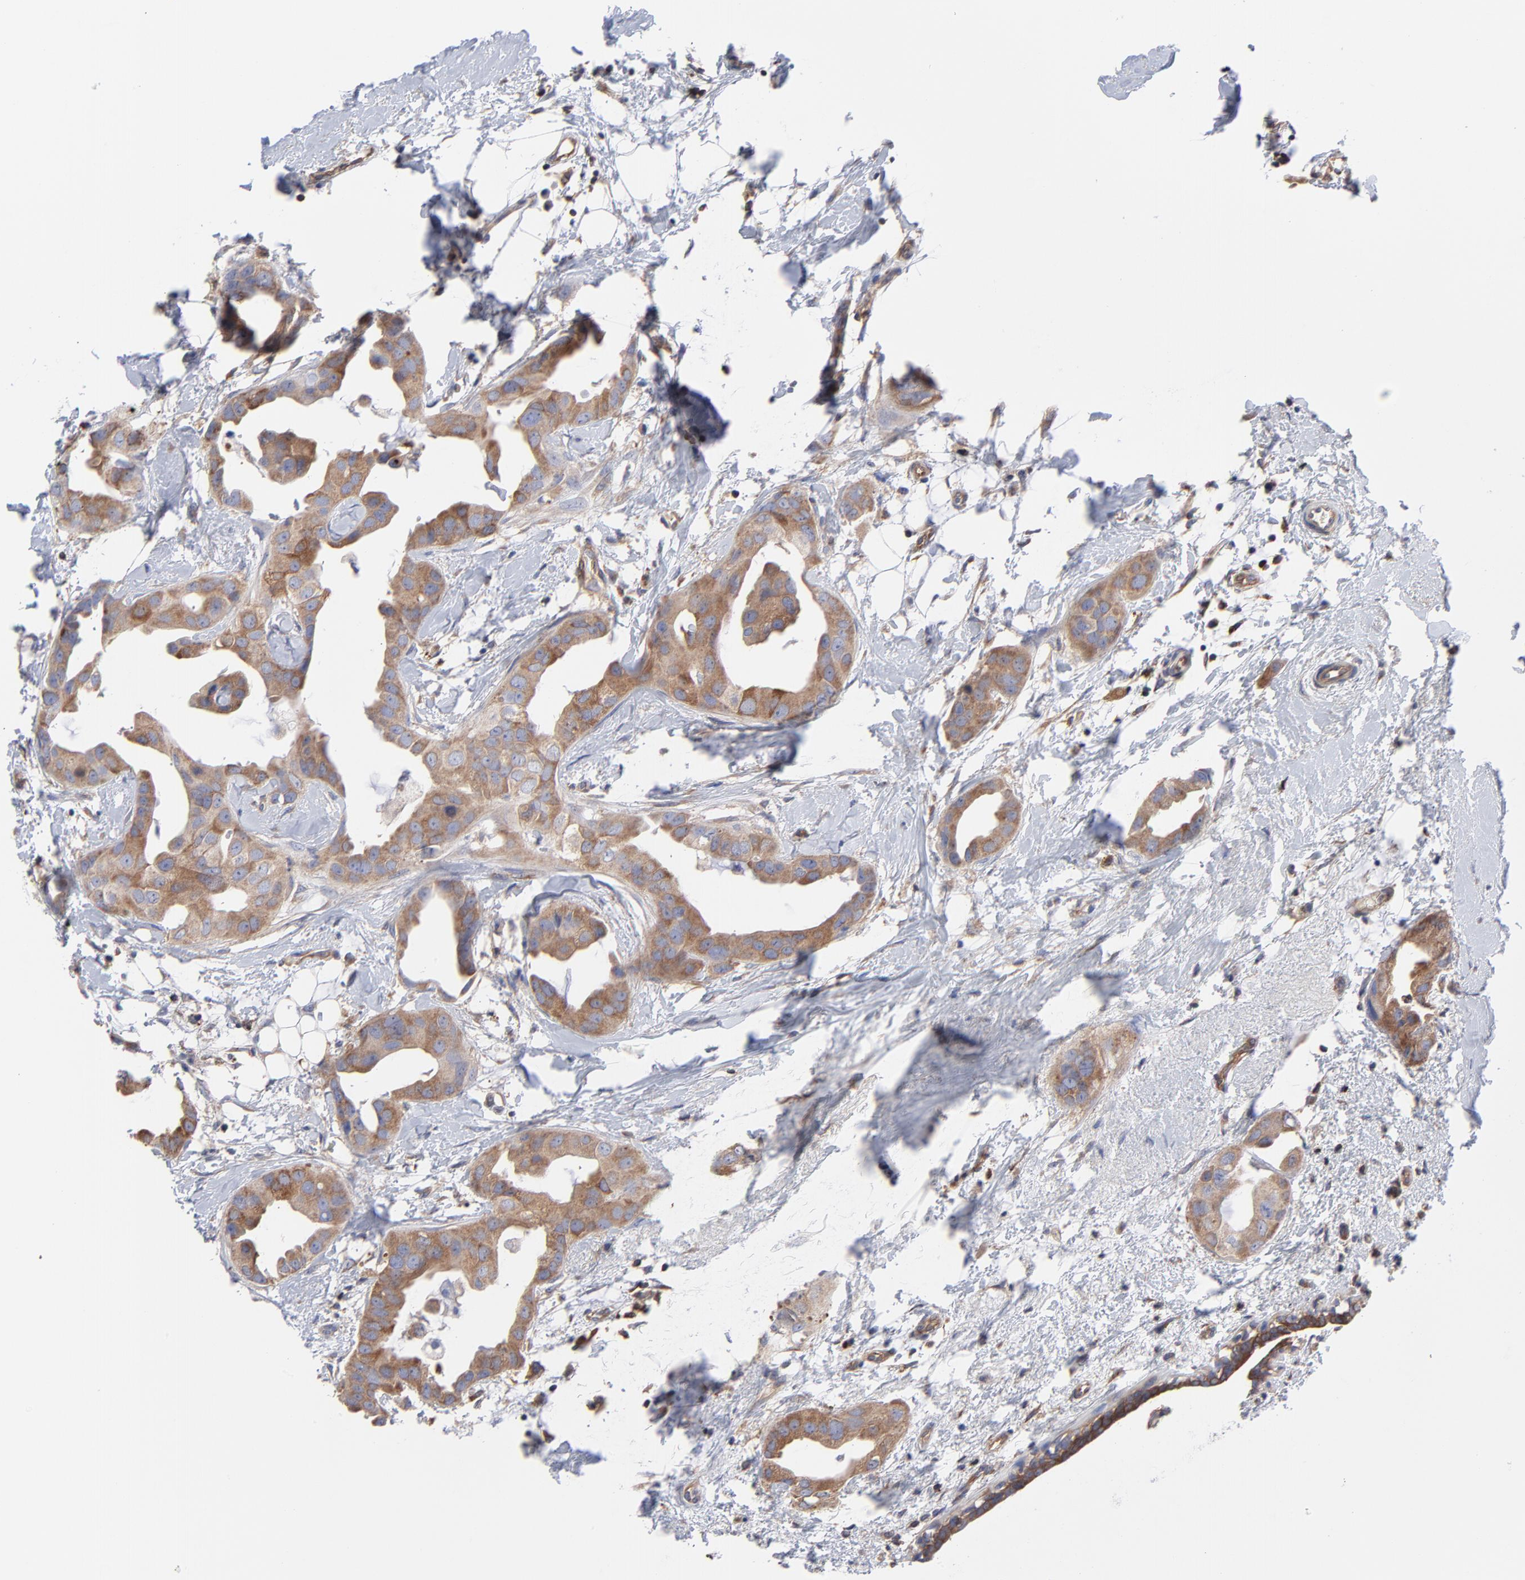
{"staining": {"intensity": "moderate", "quantity": ">75%", "location": "cytoplasmic/membranous"}, "tissue": "breast cancer", "cell_type": "Tumor cells", "image_type": "cancer", "snomed": [{"axis": "morphology", "description": "Duct carcinoma"}, {"axis": "topography", "description": "Breast"}], "caption": "Human breast intraductal carcinoma stained for a protein (brown) reveals moderate cytoplasmic/membranous positive expression in about >75% of tumor cells.", "gene": "NFKBIA", "patient": {"sex": "female", "age": 40}}